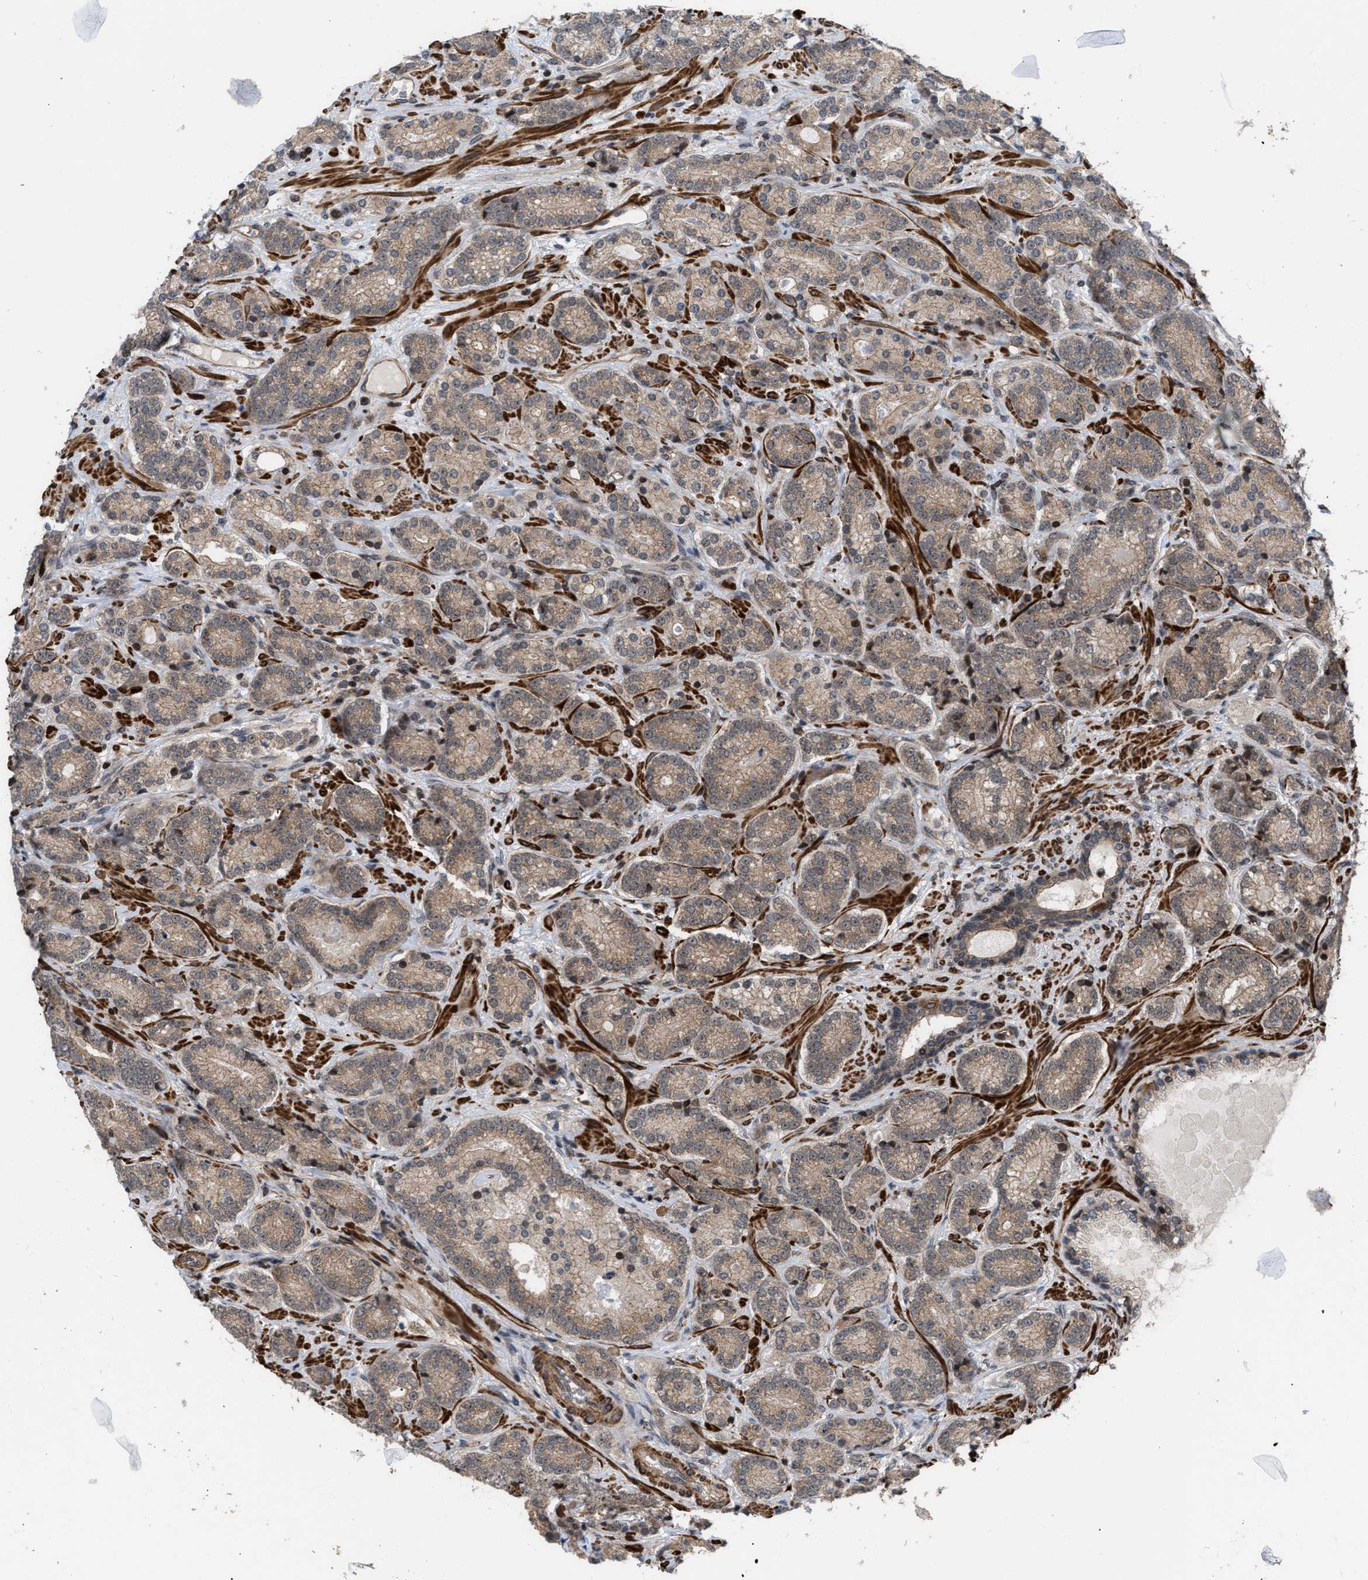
{"staining": {"intensity": "moderate", "quantity": ">75%", "location": "cytoplasmic/membranous"}, "tissue": "prostate cancer", "cell_type": "Tumor cells", "image_type": "cancer", "snomed": [{"axis": "morphology", "description": "Adenocarcinoma, High grade"}, {"axis": "topography", "description": "Prostate"}], "caption": "A histopathology image showing moderate cytoplasmic/membranous expression in about >75% of tumor cells in prostate cancer, as visualized by brown immunohistochemical staining.", "gene": "STAU2", "patient": {"sex": "male", "age": 61}}